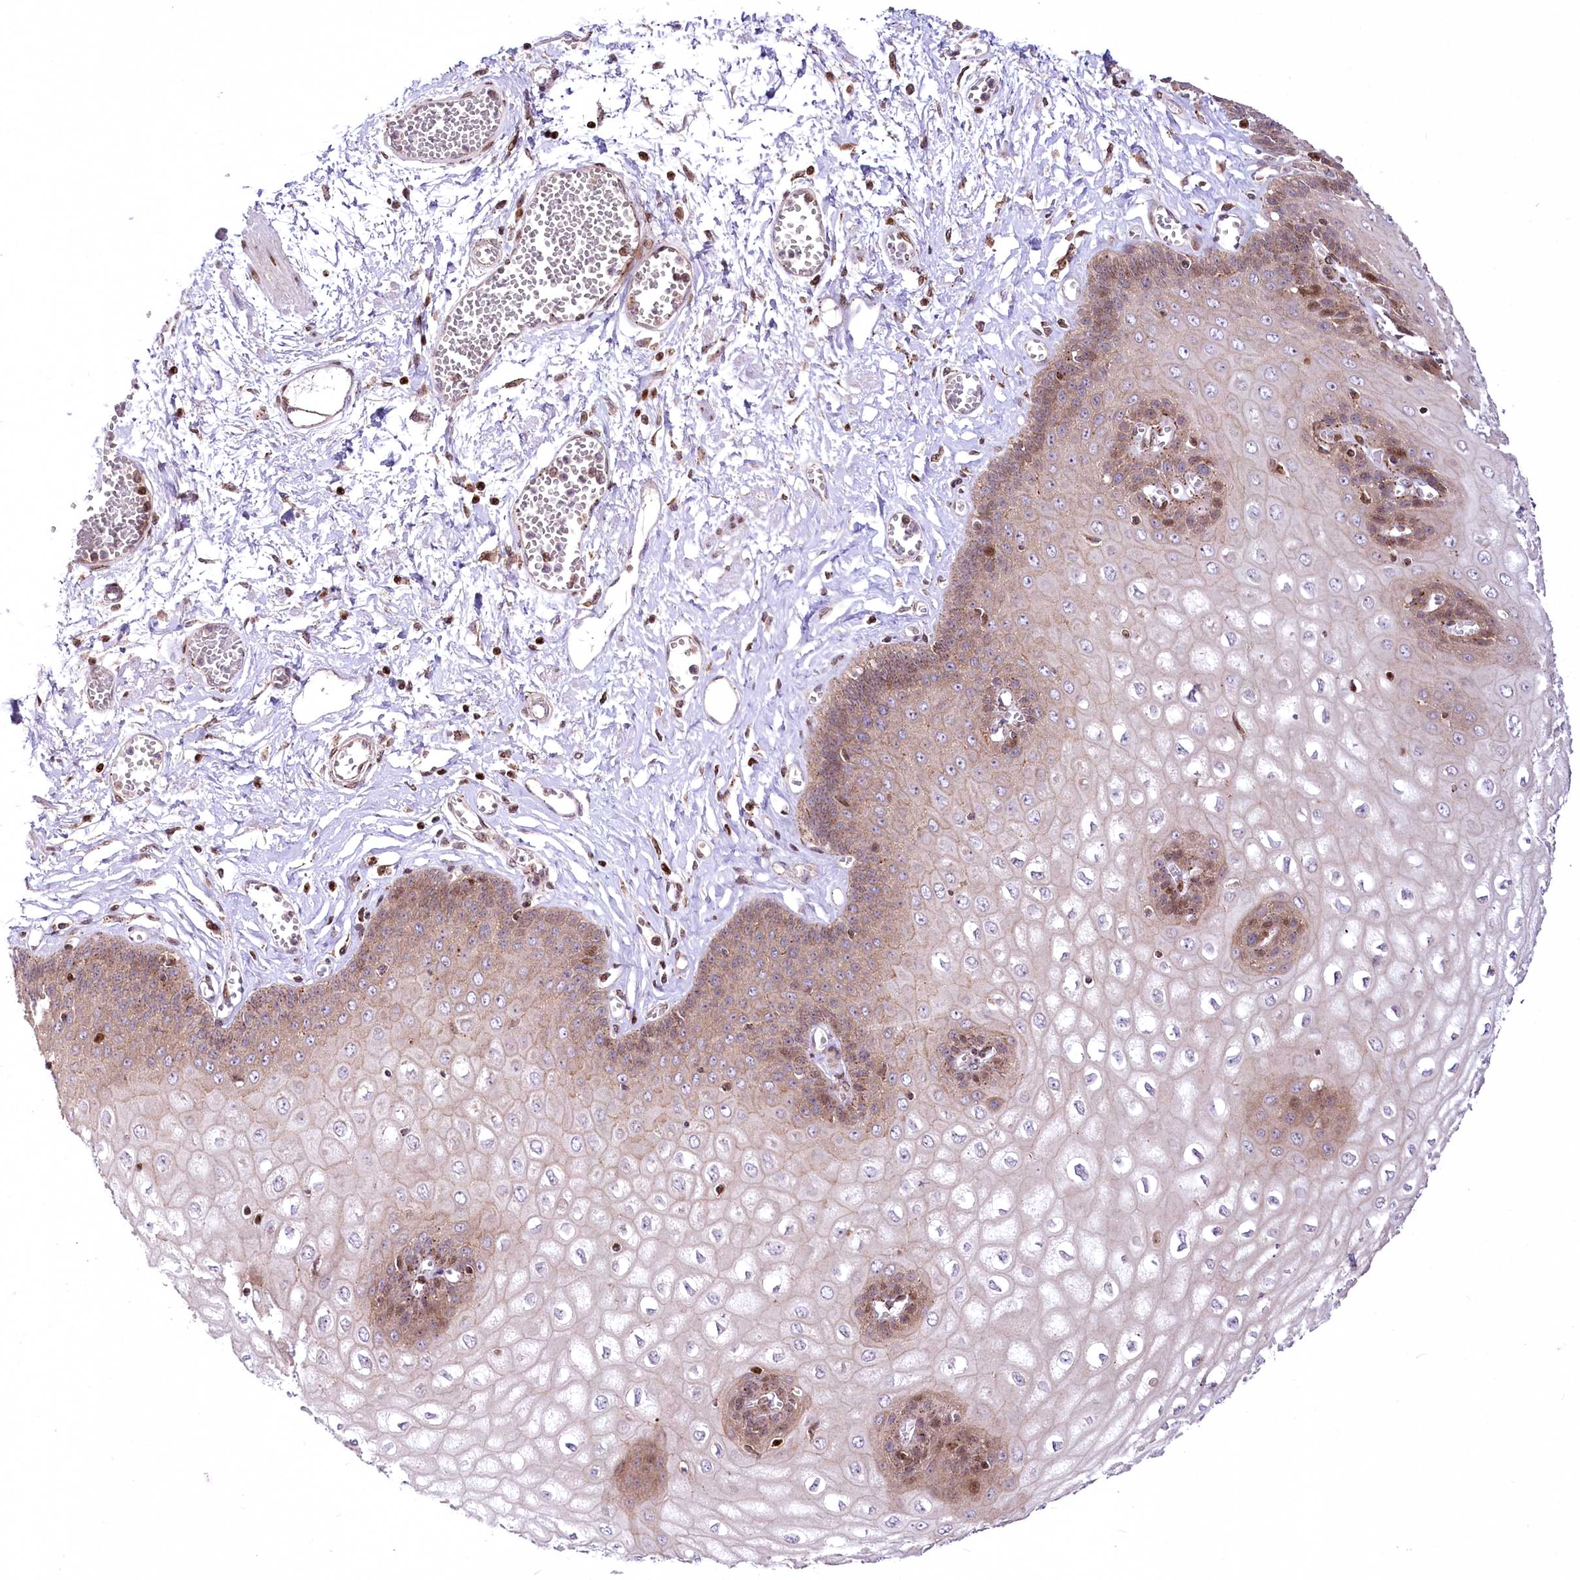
{"staining": {"intensity": "moderate", "quantity": "25%-75%", "location": "cytoplasmic/membranous,nuclear"}, "tissue": "esophagus", "cell_type": "Squamous epithelial cells", "image_type": "normal", "snomed": [{"axis": "morphology", "description": "Normal tissue, NOS"}, {"axis": "topography", "description": "Esophagus"}], "caption": "An IHC image of normal tissue is shown. Protein staining in brown highlights moderate cytoplasmic/membranous,nuclear positivity in esophagus within squamous epithelial cells.", "gene": "ZFYVE27", "patient": {"sex": "male", "age": 60}}